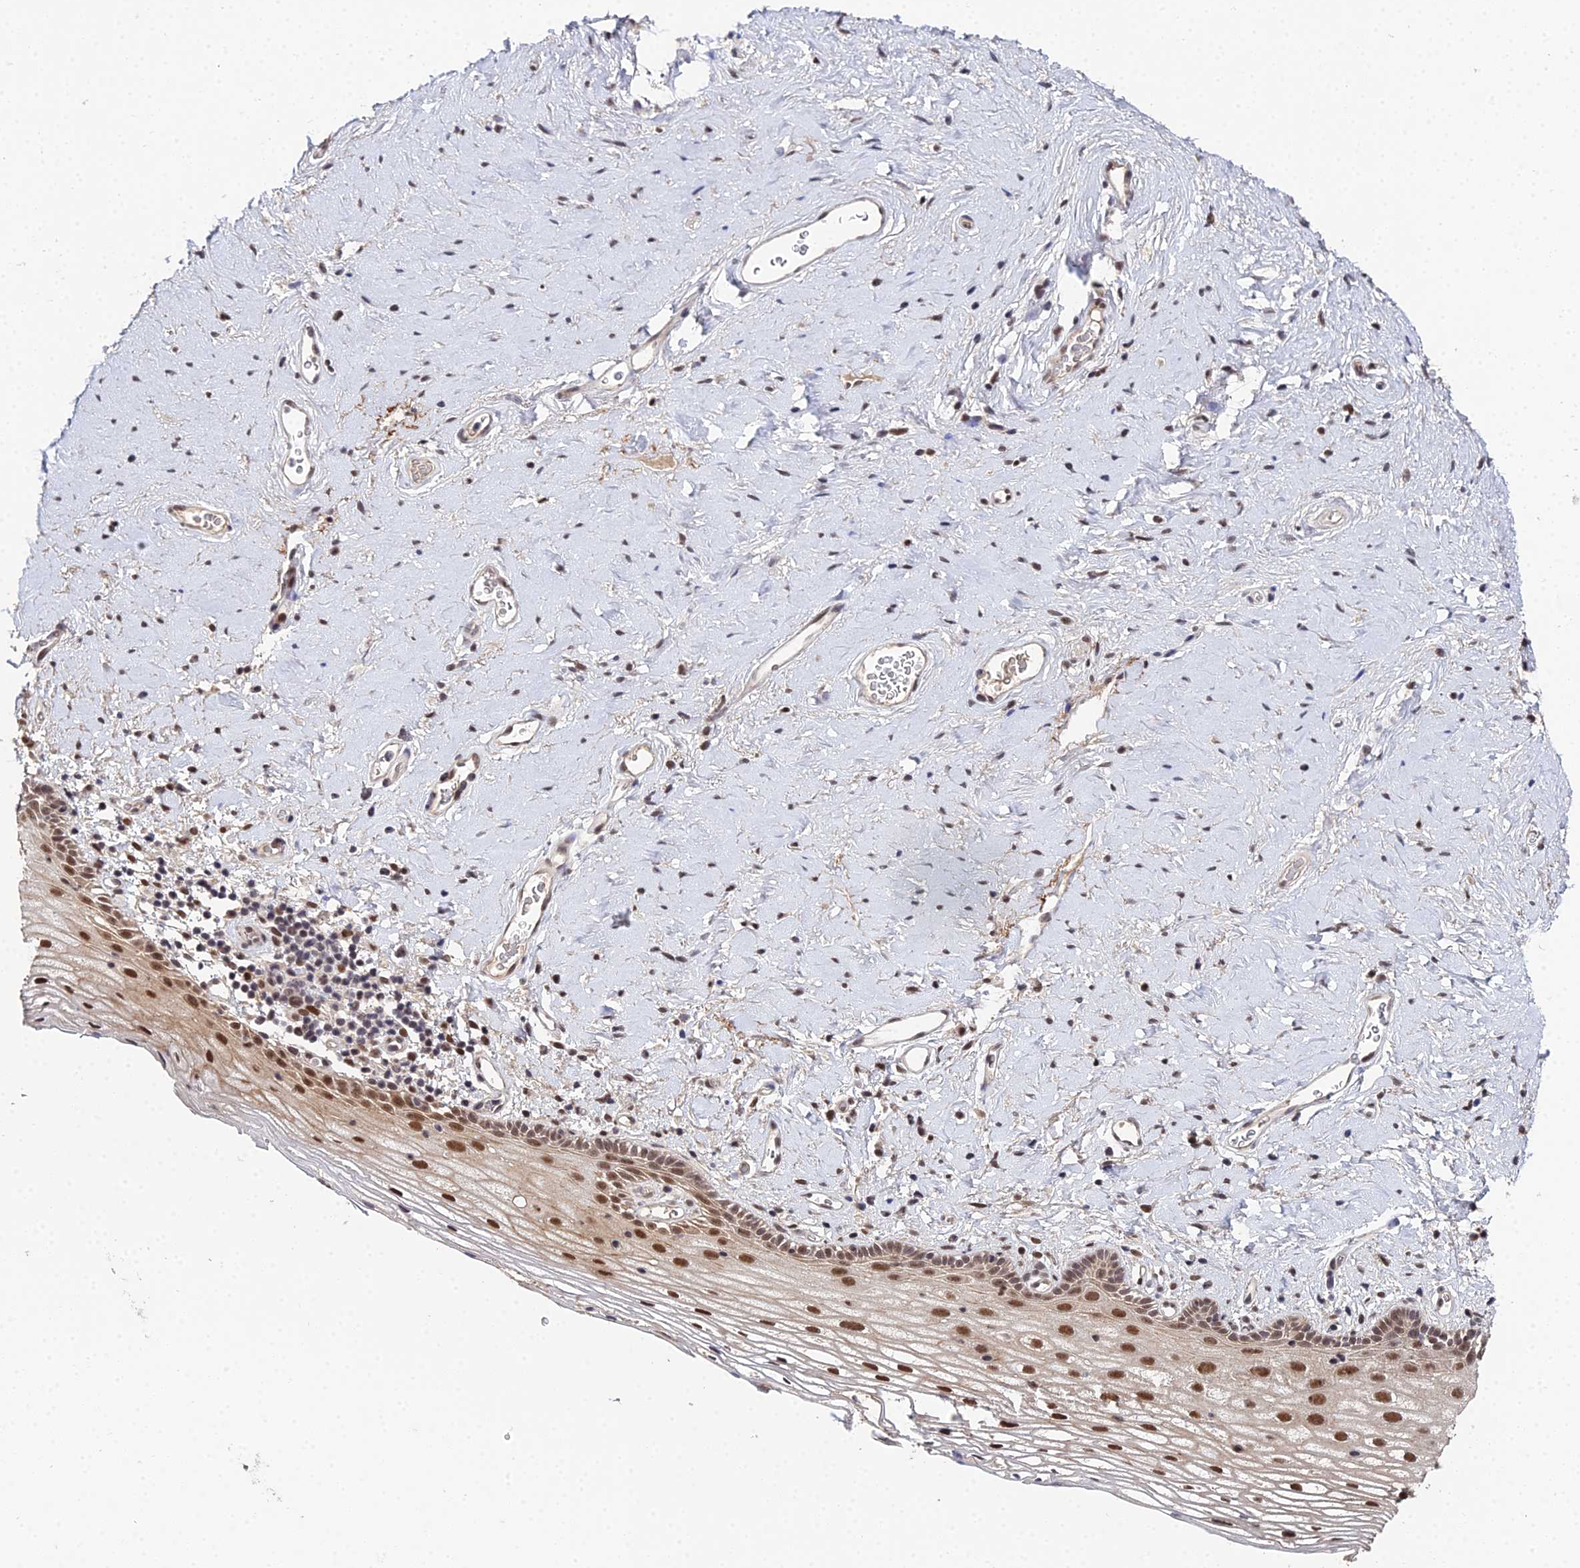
{"staining": {"intensity": "moderate", "quantity": ">75%", "location": "cytoplasmic/membranous,nuclear"}, "tissue": "vagina", "cell_type": "Squamous epithelial cells", "image_type": "normal", "snomed": [{"axis": "morphology", "description": "Normal tissue, NOS"}, {"axis": "morphology", "description": "Adenocarcinoma, NOS"}, {"axis": "topography", "description": "Rectum"}, {"axis": "topography", "description": "Vagina"}], "caption": "Immunohistochemistry micrograph of unremarkable vagina: human vagina stained using IHC demonstrates medium levels of moderate protein expression localized specifically in the cytoplasmic/membranous,nuclear of squamous epithelial cells, appearing as a cytoplasmic/membranous,nuclear brown color.", "gene": "BIVM", "patient": {"sex": "female", "age": 71}}